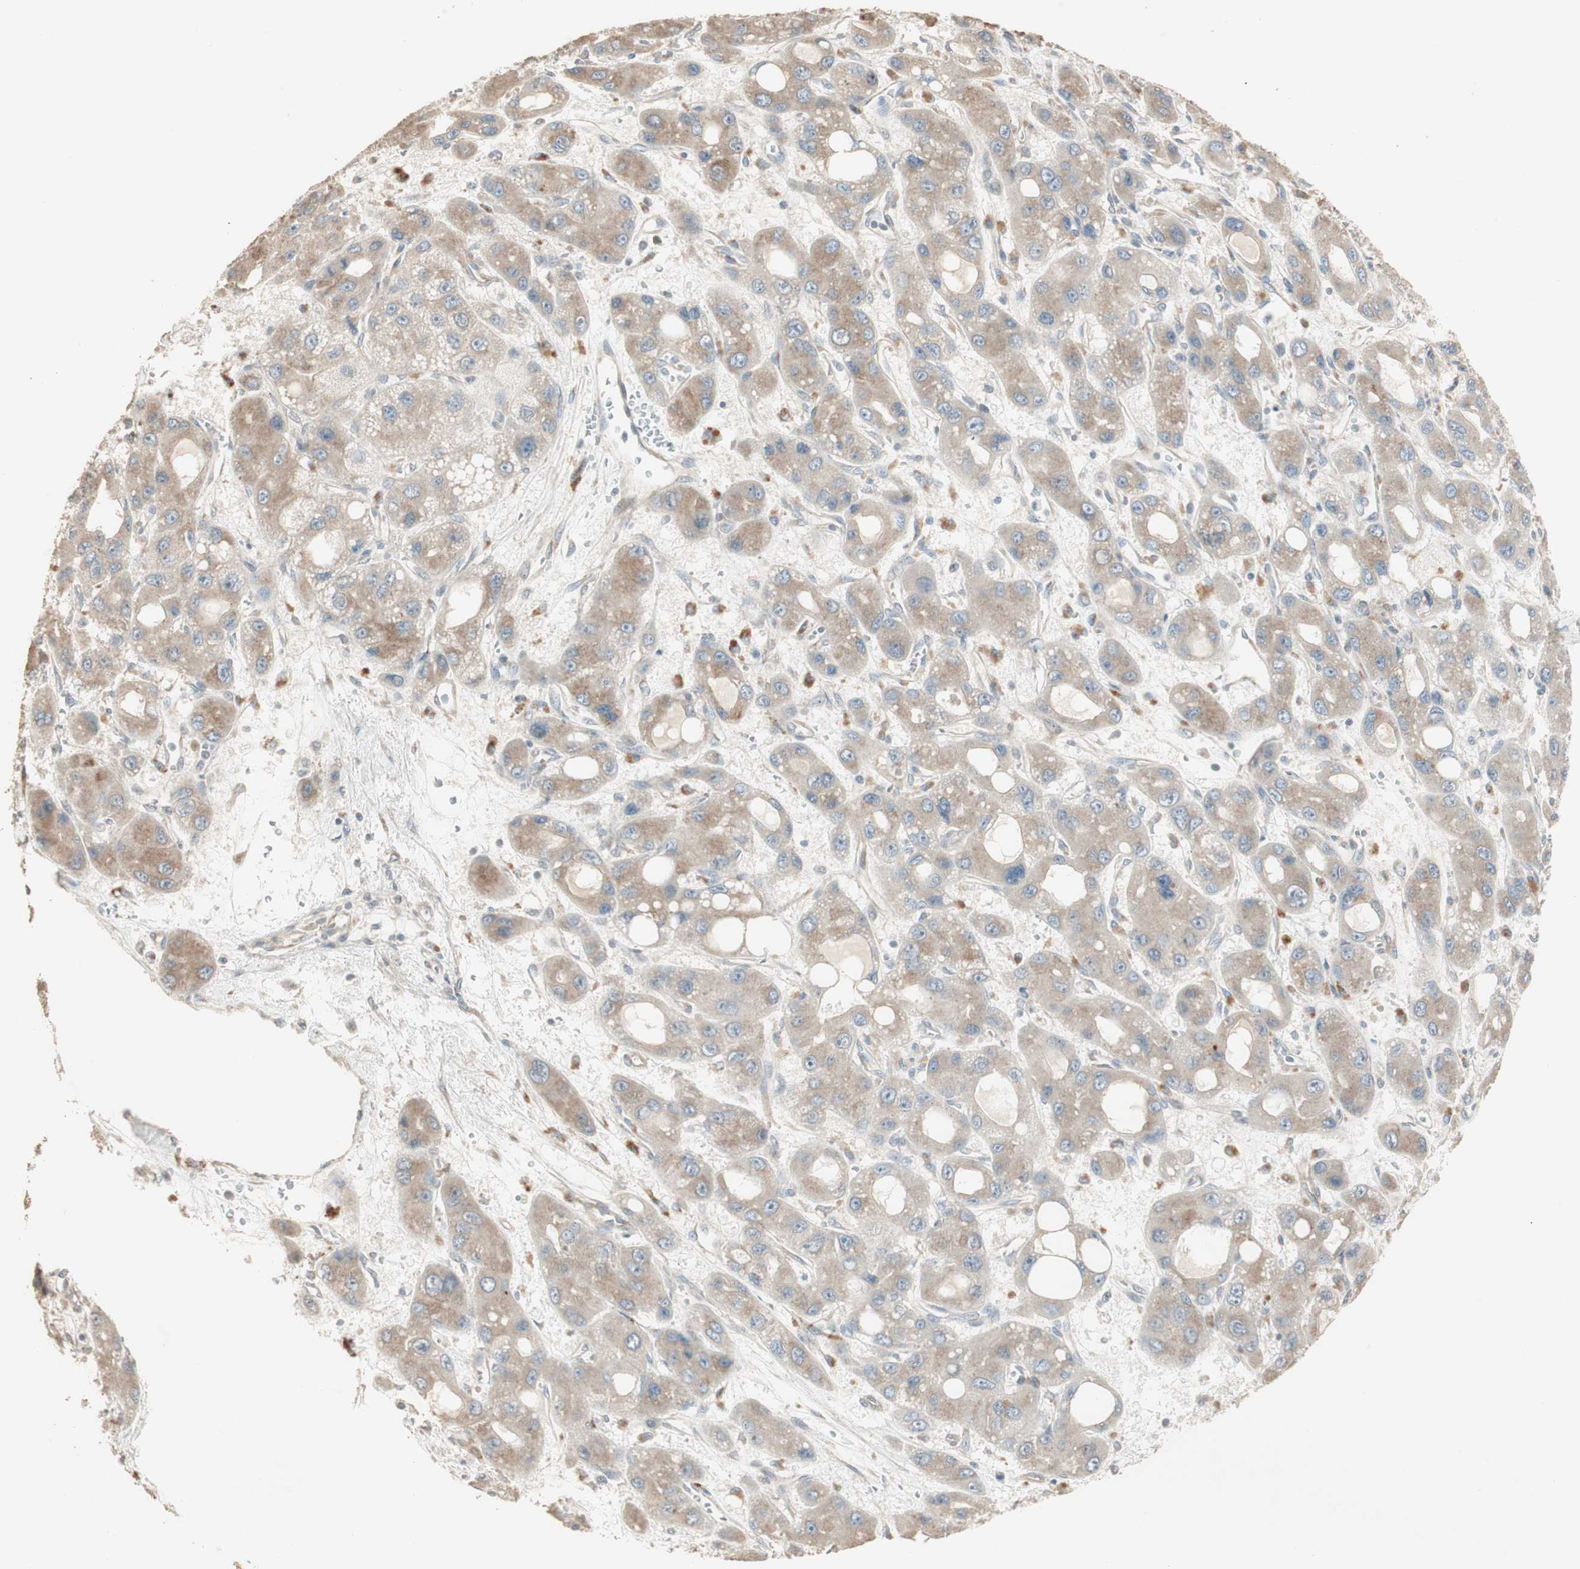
{"staining": {"intensity": "moderate", "quantity": ">75%", "location": "cytoplasmic/membranous"}, "tissue": "liver cancer", "cell_type": "Tumor cells", "image_type": "cancer", "snomed": [{"axis": "morphology", "description": "Carcinoma, Hepatocellular, NOS"}, {"axis": "topography", "description": "Liver"}], "caption": "Brown immunohistochemical staining in human liver cancer (hepatocellular carcinoma) shows moderate cytoplasmic/membranous positivity in approximately >75% of tumor cells.", "gene": "RARRES1", "patient": {"sex": "male", "age": 55}}